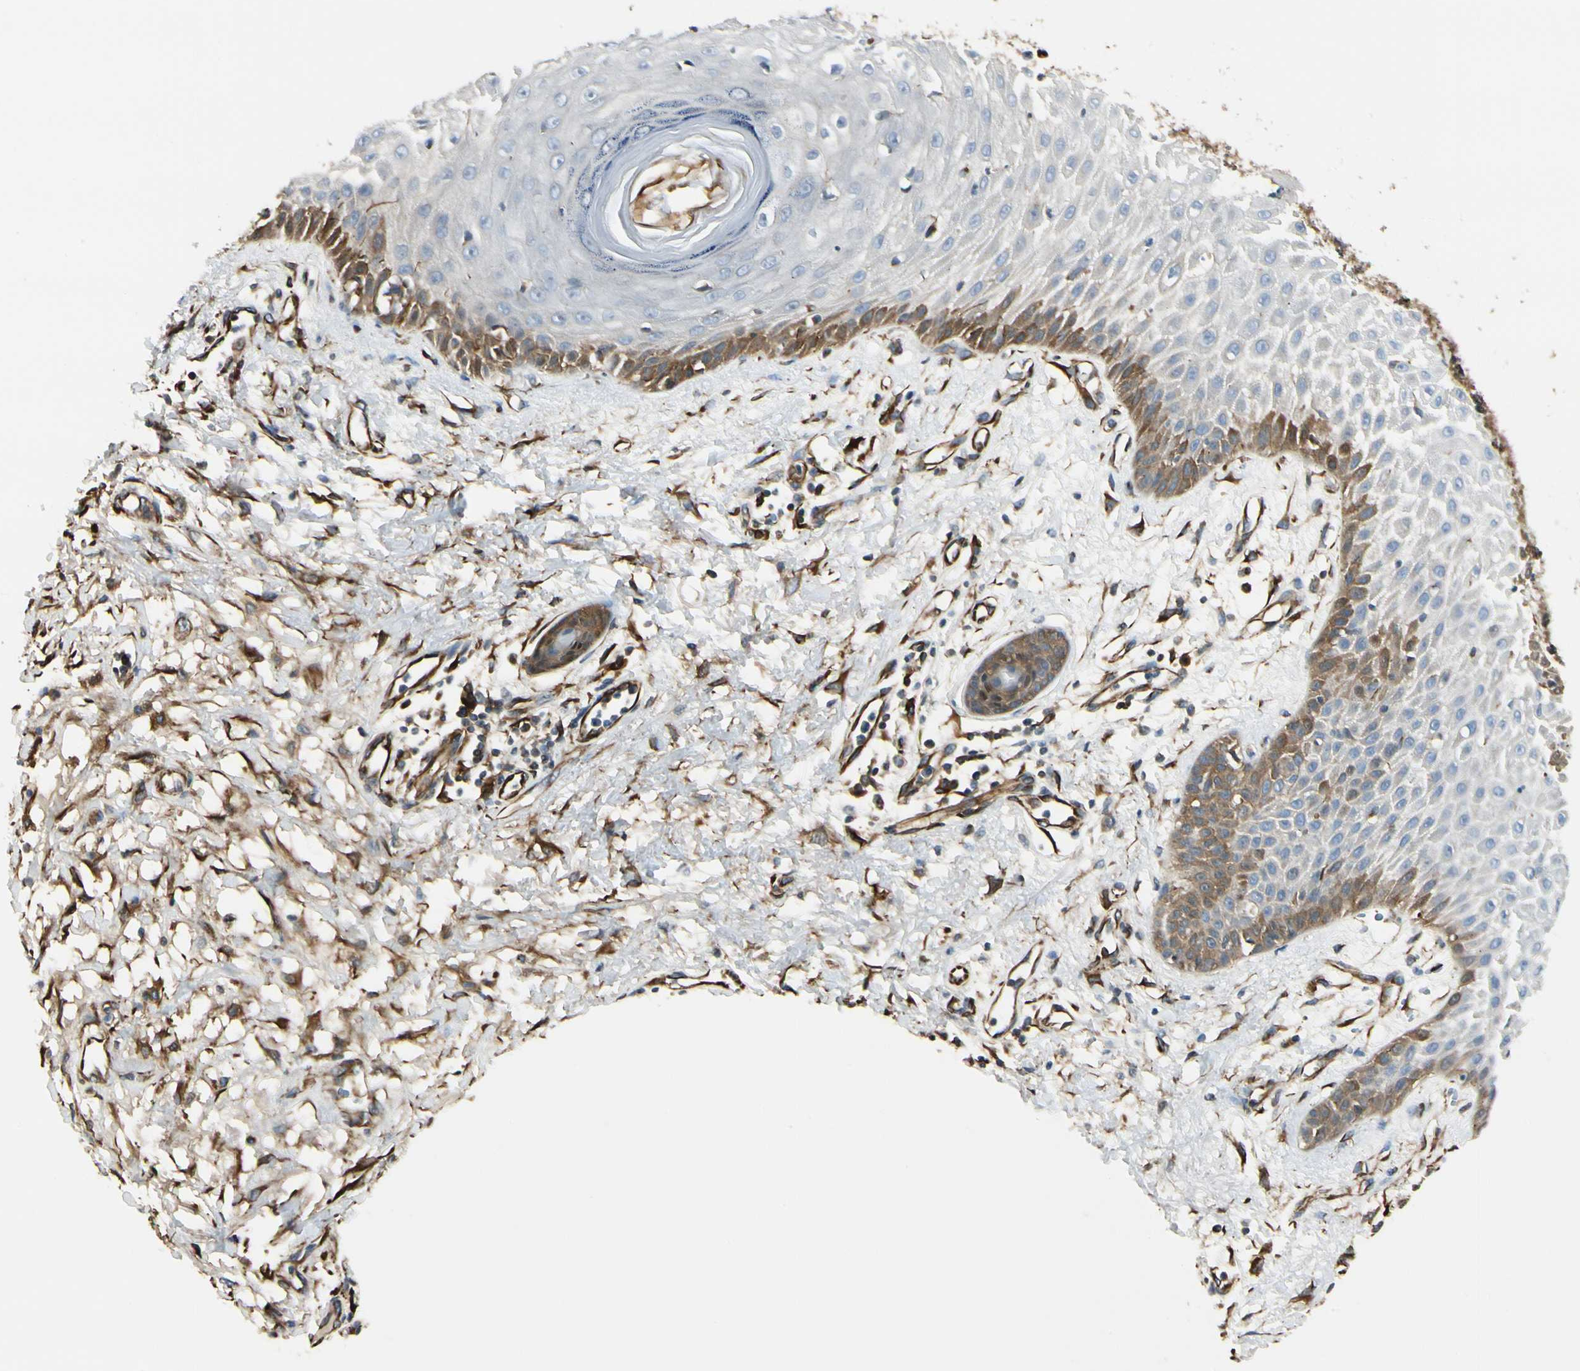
{"staining": {"intensity": "moderate", "quantity": "<25%", "location": "cytoplasmic/membranous"}, "tissue": "skin cancer", "cell_type": "Tumor cells", "image_type": "cancer", "snomed": [{"axis": "morphology", "description": "Squamous cell carcinoma, NOS"}, {"axis": "topography", "description": "Skin"}], "caption": "Human skin cancer (squamous cell carcinoma) stained for a protein (brown) shows moderate cytoplasmic/membranous positive expression in approximately <25% of tumor cells.", "gene": "FTH1", "patient": {"sex": "female", "age": 78}}